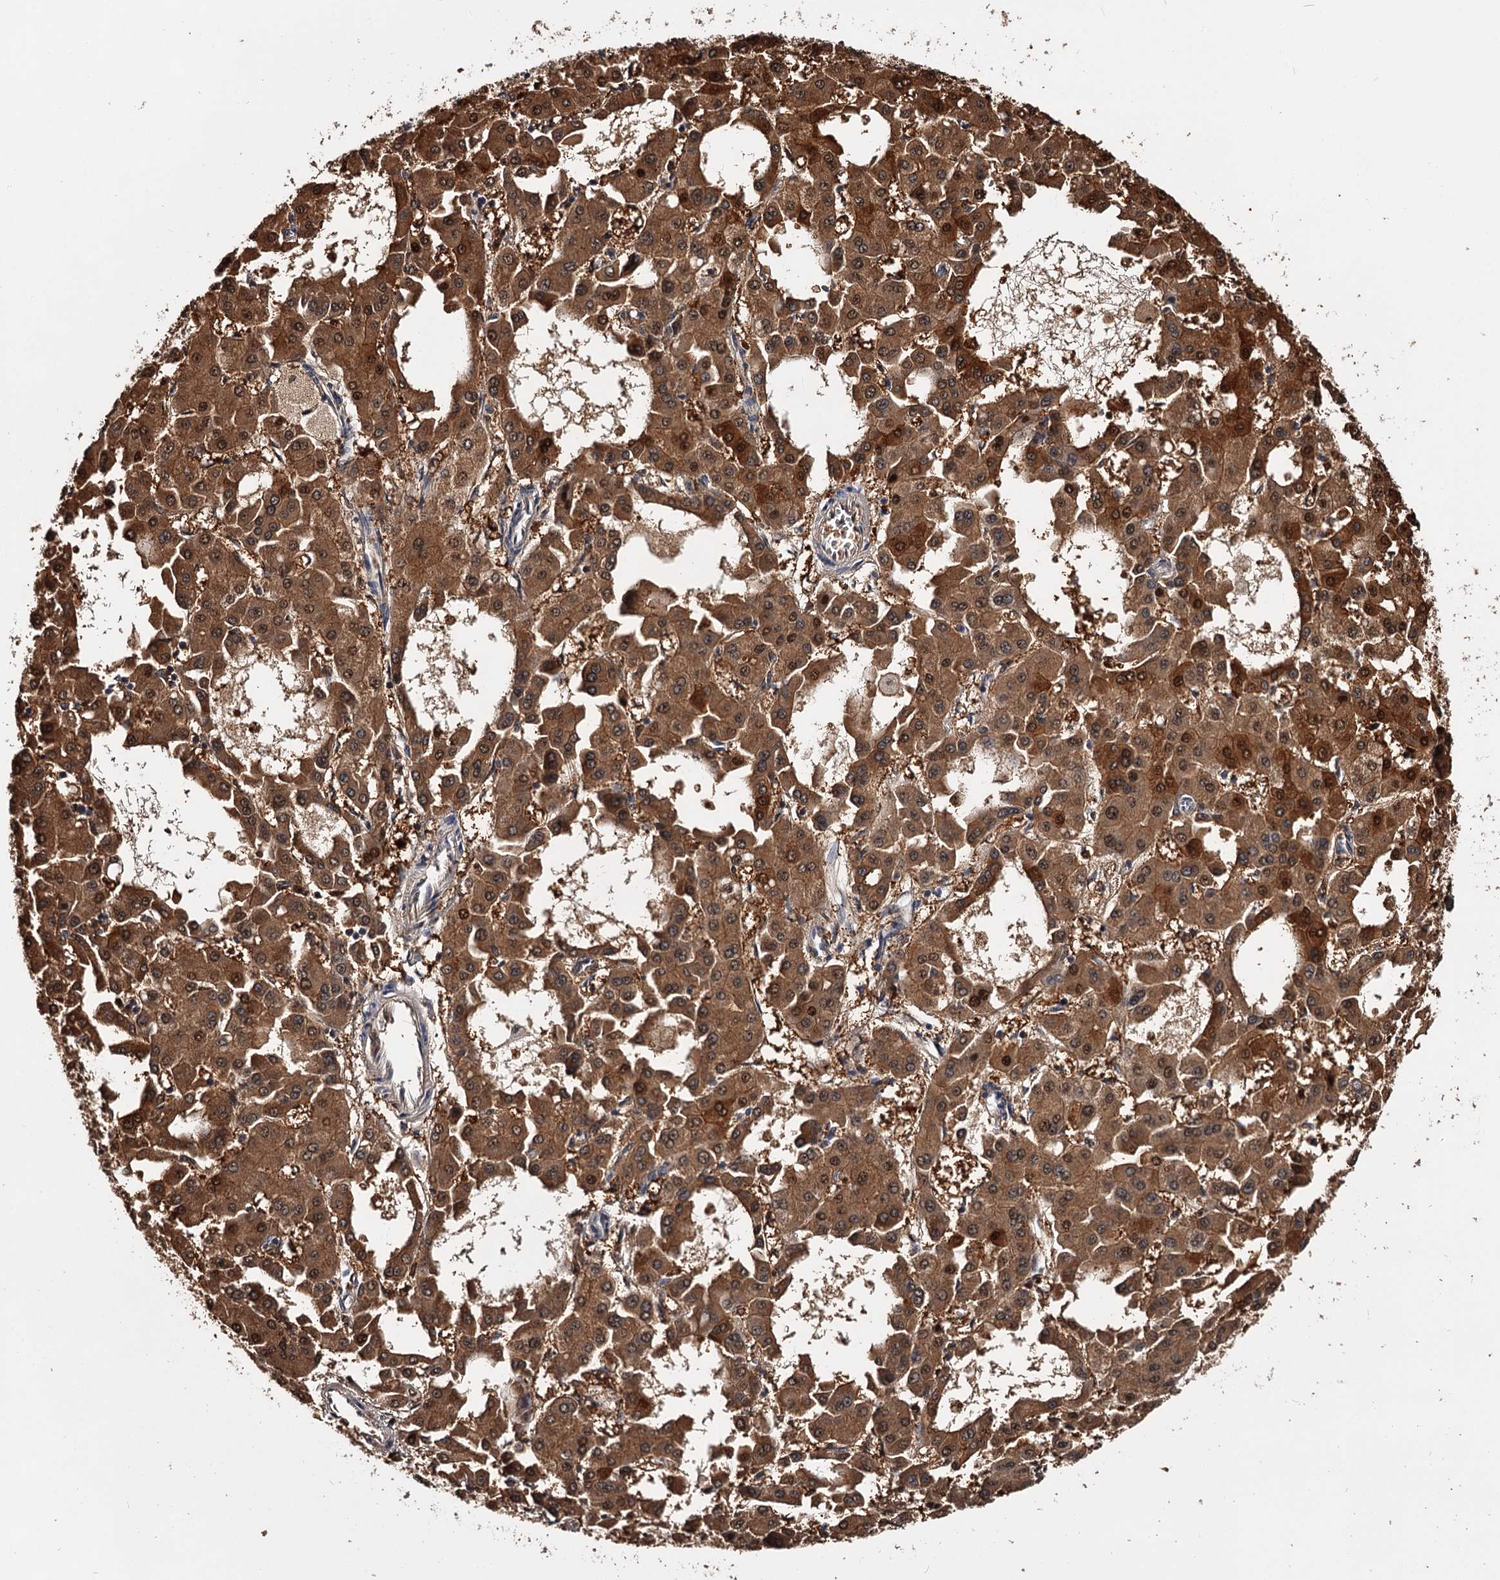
{"staining": {"intensity": "strong", "quantity": ">75%", "location": "cytoplasmic/membranous,nuclear"}, "tissue": "liver cancer", "cell_type": "Tumor cells", "image_type": "cancer", "snomed": [{"axis": "morphology", "description": "Carcinoma, Hepatocellular, NOS"}, {"axis": "topography", "description": "Liver"}], "caption": "Immunohistochemical staining of liver cancer (hepatocellular carcinoma) demonstrates strong cytoplasmic/membranous and nuclear protein staining in about >75% of tumor cells. (DAB = brown stain, brightfield microscopy at high magnification).", "gene": "GSTO1", "patient": {"sex": "male", "age": 47}}